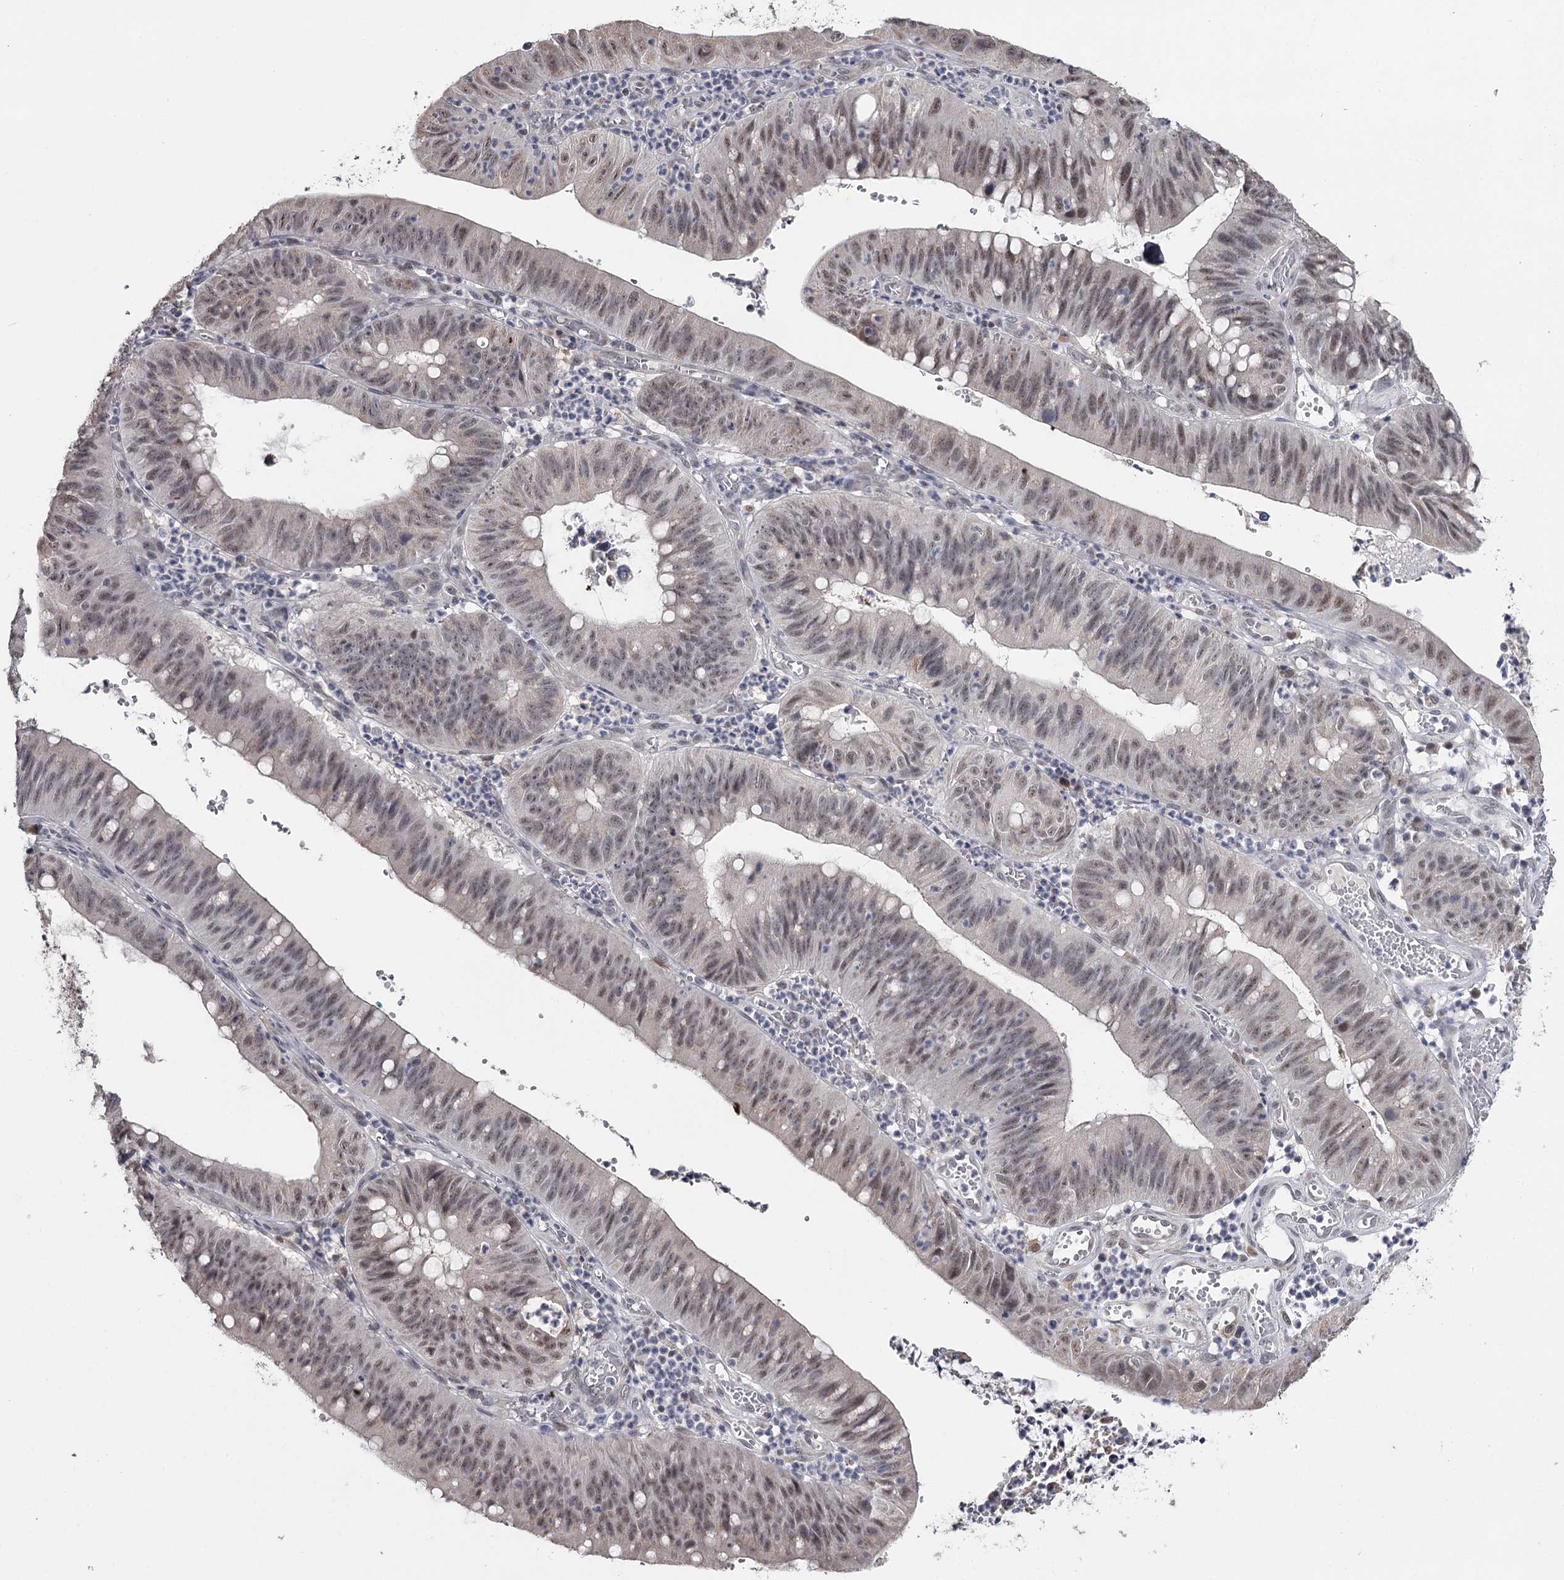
{"staining": {"intensity": "weak", "quantity": ">75%", "location": "nuclear"}, "tissue": "stomach cancer", "cell_type": "Tumor cells", "image_type": "cancer", "snomed": [{"axis": "morphology", "description": "Adenocarcinoma, NOS"}, {"axis": "topography", "description": "Stomach"}], "caption": "The photomicrograph exhibits immunohistochemical staining of stomach adenocarcinoma. There is weak nuclear expression is seen in approximately >75% of tumor cells.", "gene": "GTSF1", "patient": {"sex": "male", "age": 59}}